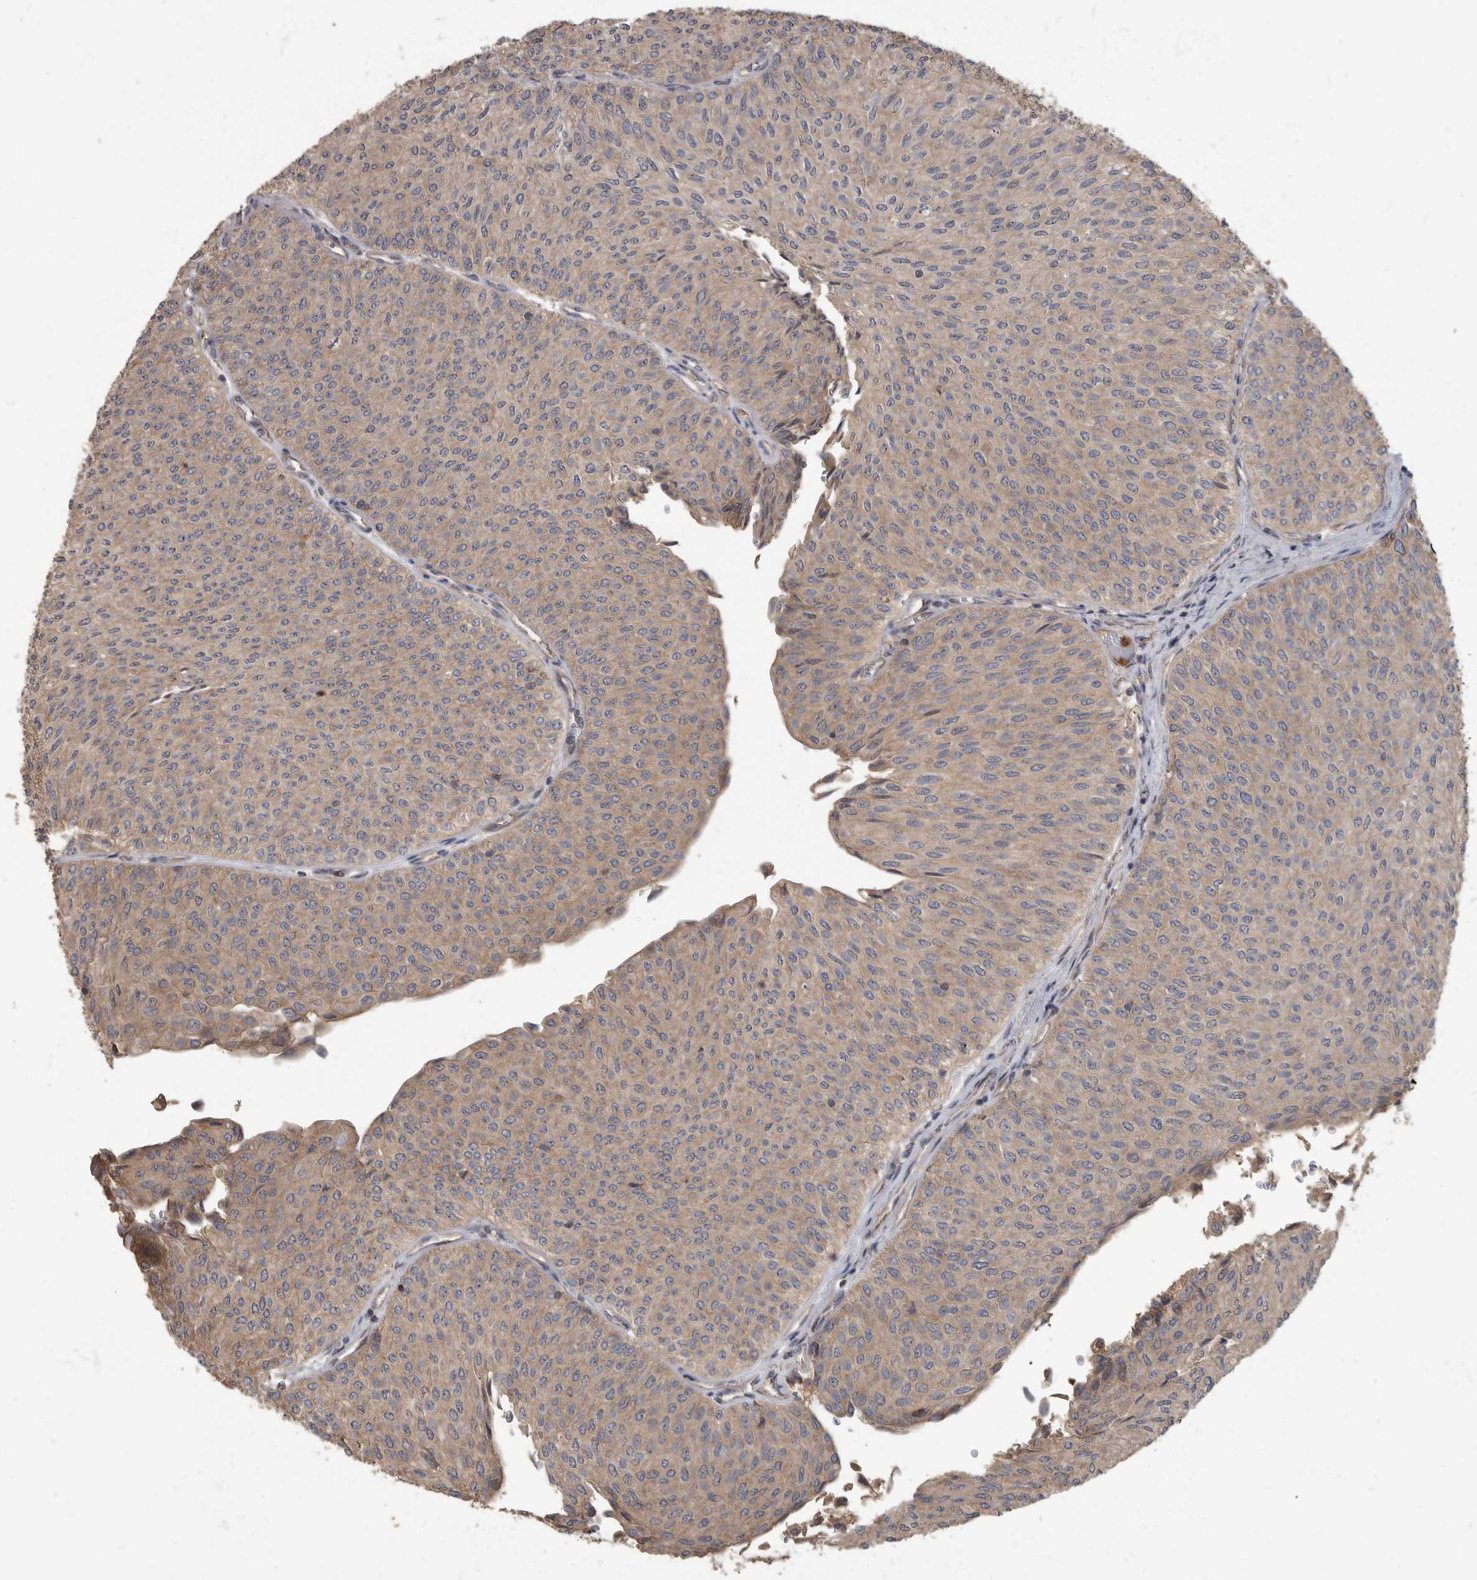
{"staining": {"intensity": "weak", "quantity": ">75%", "location": "cytoplasmic/membranous"}, "tissue": "urothelial cancer", "cell_type": "Tumor cells", "image_type": "cancer", "snomed": [{"axis": "morphology", "description": "Urothelial carcinoma, Low grade"}, {"axis": "topography", "description": "Urinary bladder"}], "caption": "Urothelial cancer stained with DAB IHC displays low levels of weak cytoplasmic/membranous positivity in about >75% of tumor cells.", "gene": "DAAM1", "patient": {"sex": "male", "age": 78}}